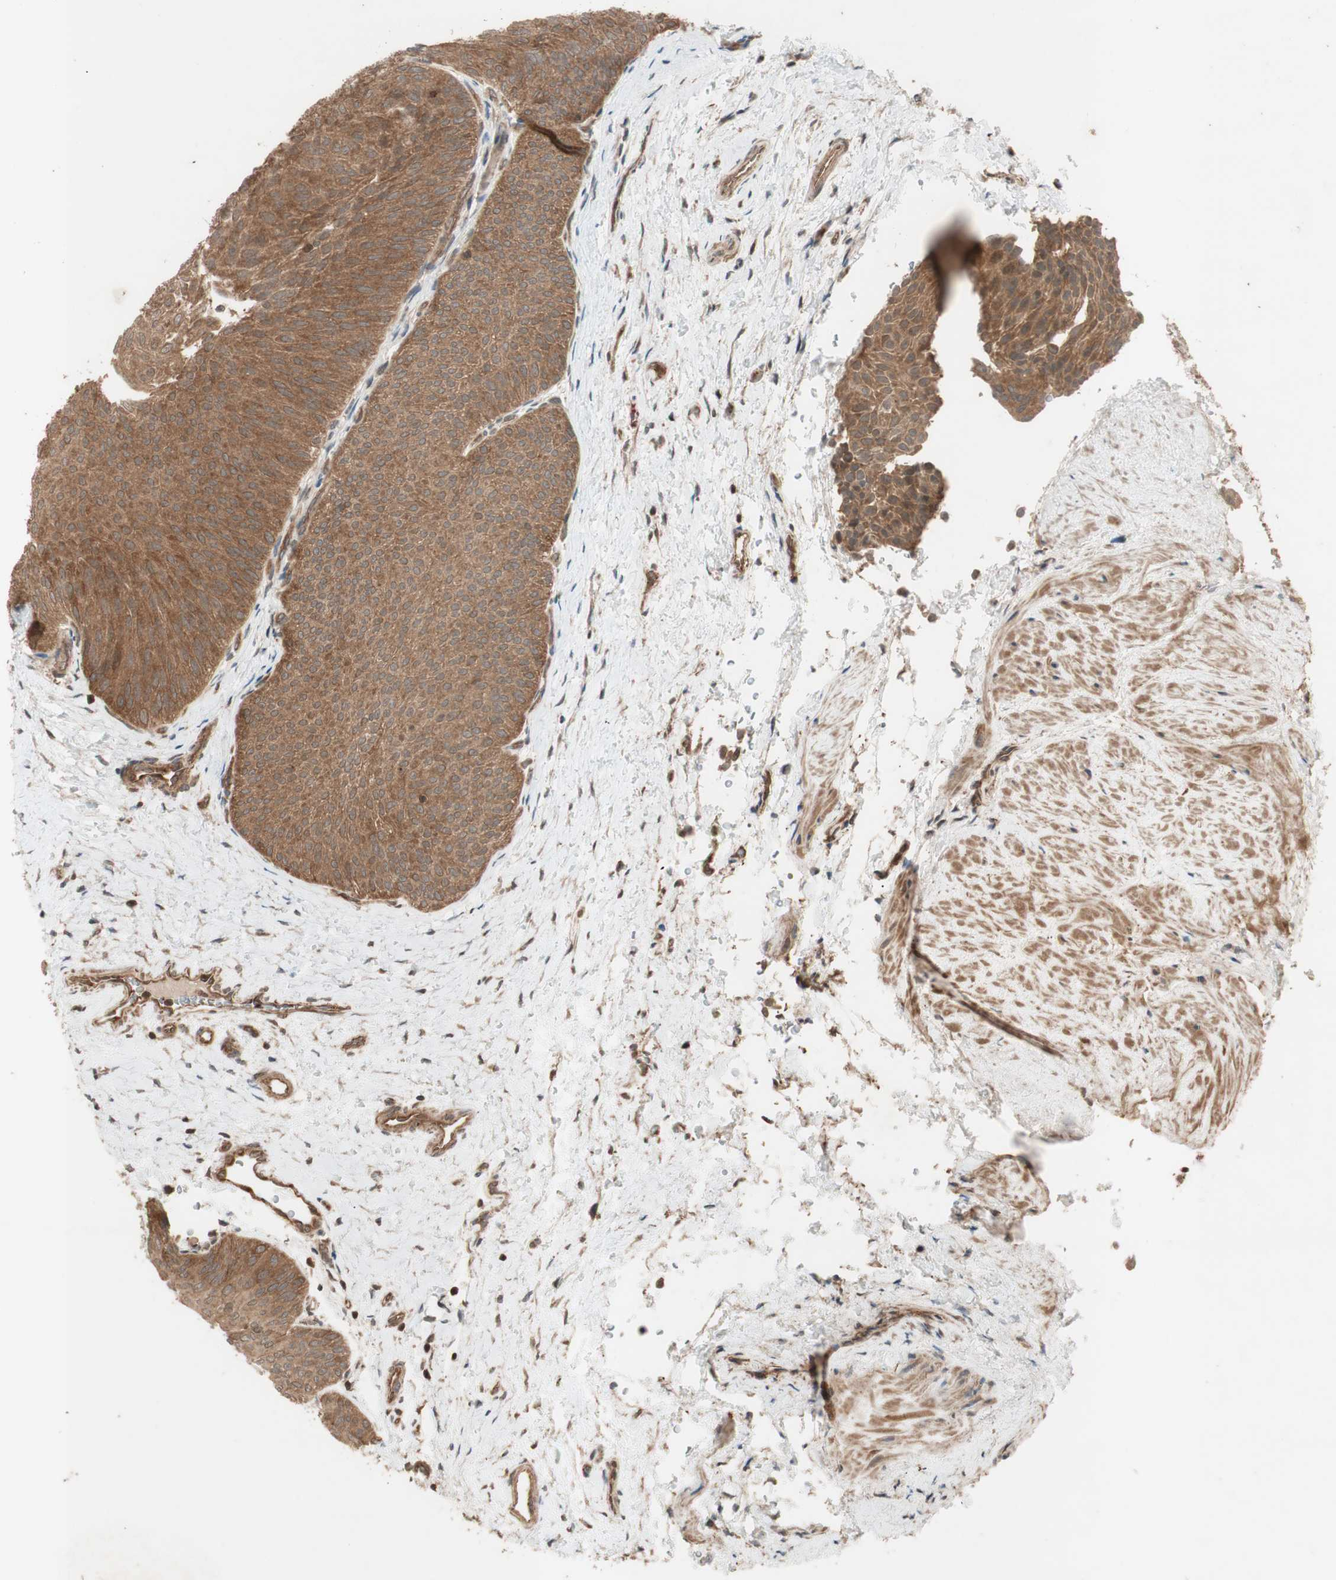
{"staining": {"intensity": "moderate", "quantity": ">75%", "location": "cytoplasmic/membranous"}, "tissue": "urothelial cancer", "cell_type": "Tumor cells", "image_type": "cancer", "snomed": [{"axis": "morphology", "description": "Urothelial carcinoma, Low grade"}, {"axis": "topography", "description": "Urinary bladder"}], "caption": "The micrograph demonstrates a brown stain indicating the presence of a protein in the cytoplasmic/membranous of tumor cells in urothelial cancer.", "gene": "EPHA8", "patient": {"sex": "female", "age": 60}}